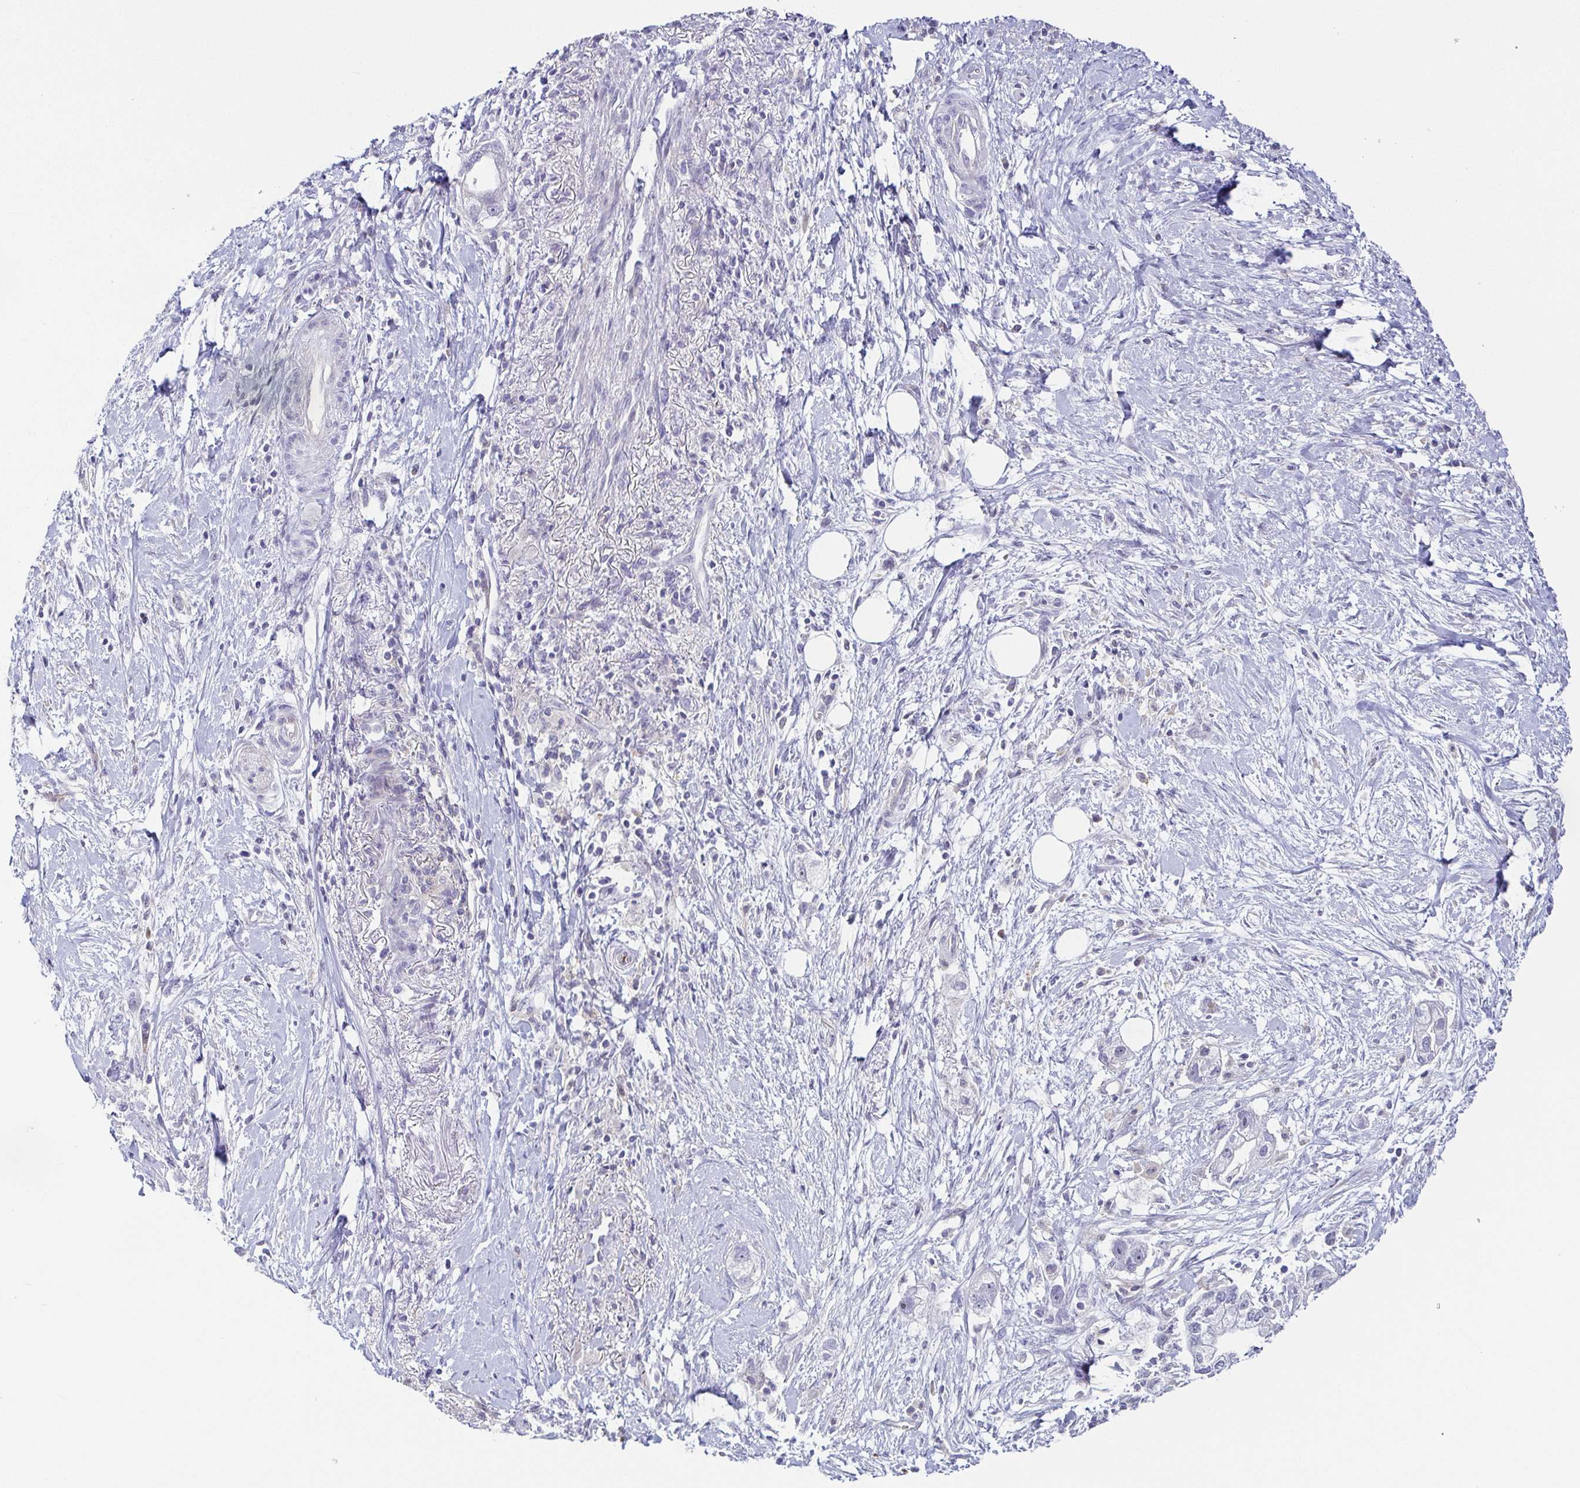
{"staining": {"intensity": "negative", "quantity": "none", "location": "none"}, "tissue": "pancreatic cancer", "cell_type": "Tumor cells", "image_type": "cancer", "snomed": [{"axis": "morphology", "description": "Adenocarcinoma, NOS"}, {"axis": "topography", "description": "Pancreas"}], "caption": "A high-resolution micrograph shows IHC staining of pancreatic cancer, which reveals no significant expression in tumor cells.", "gene": "FAM162B", "patient": {"sex": "male", "age": 70}}